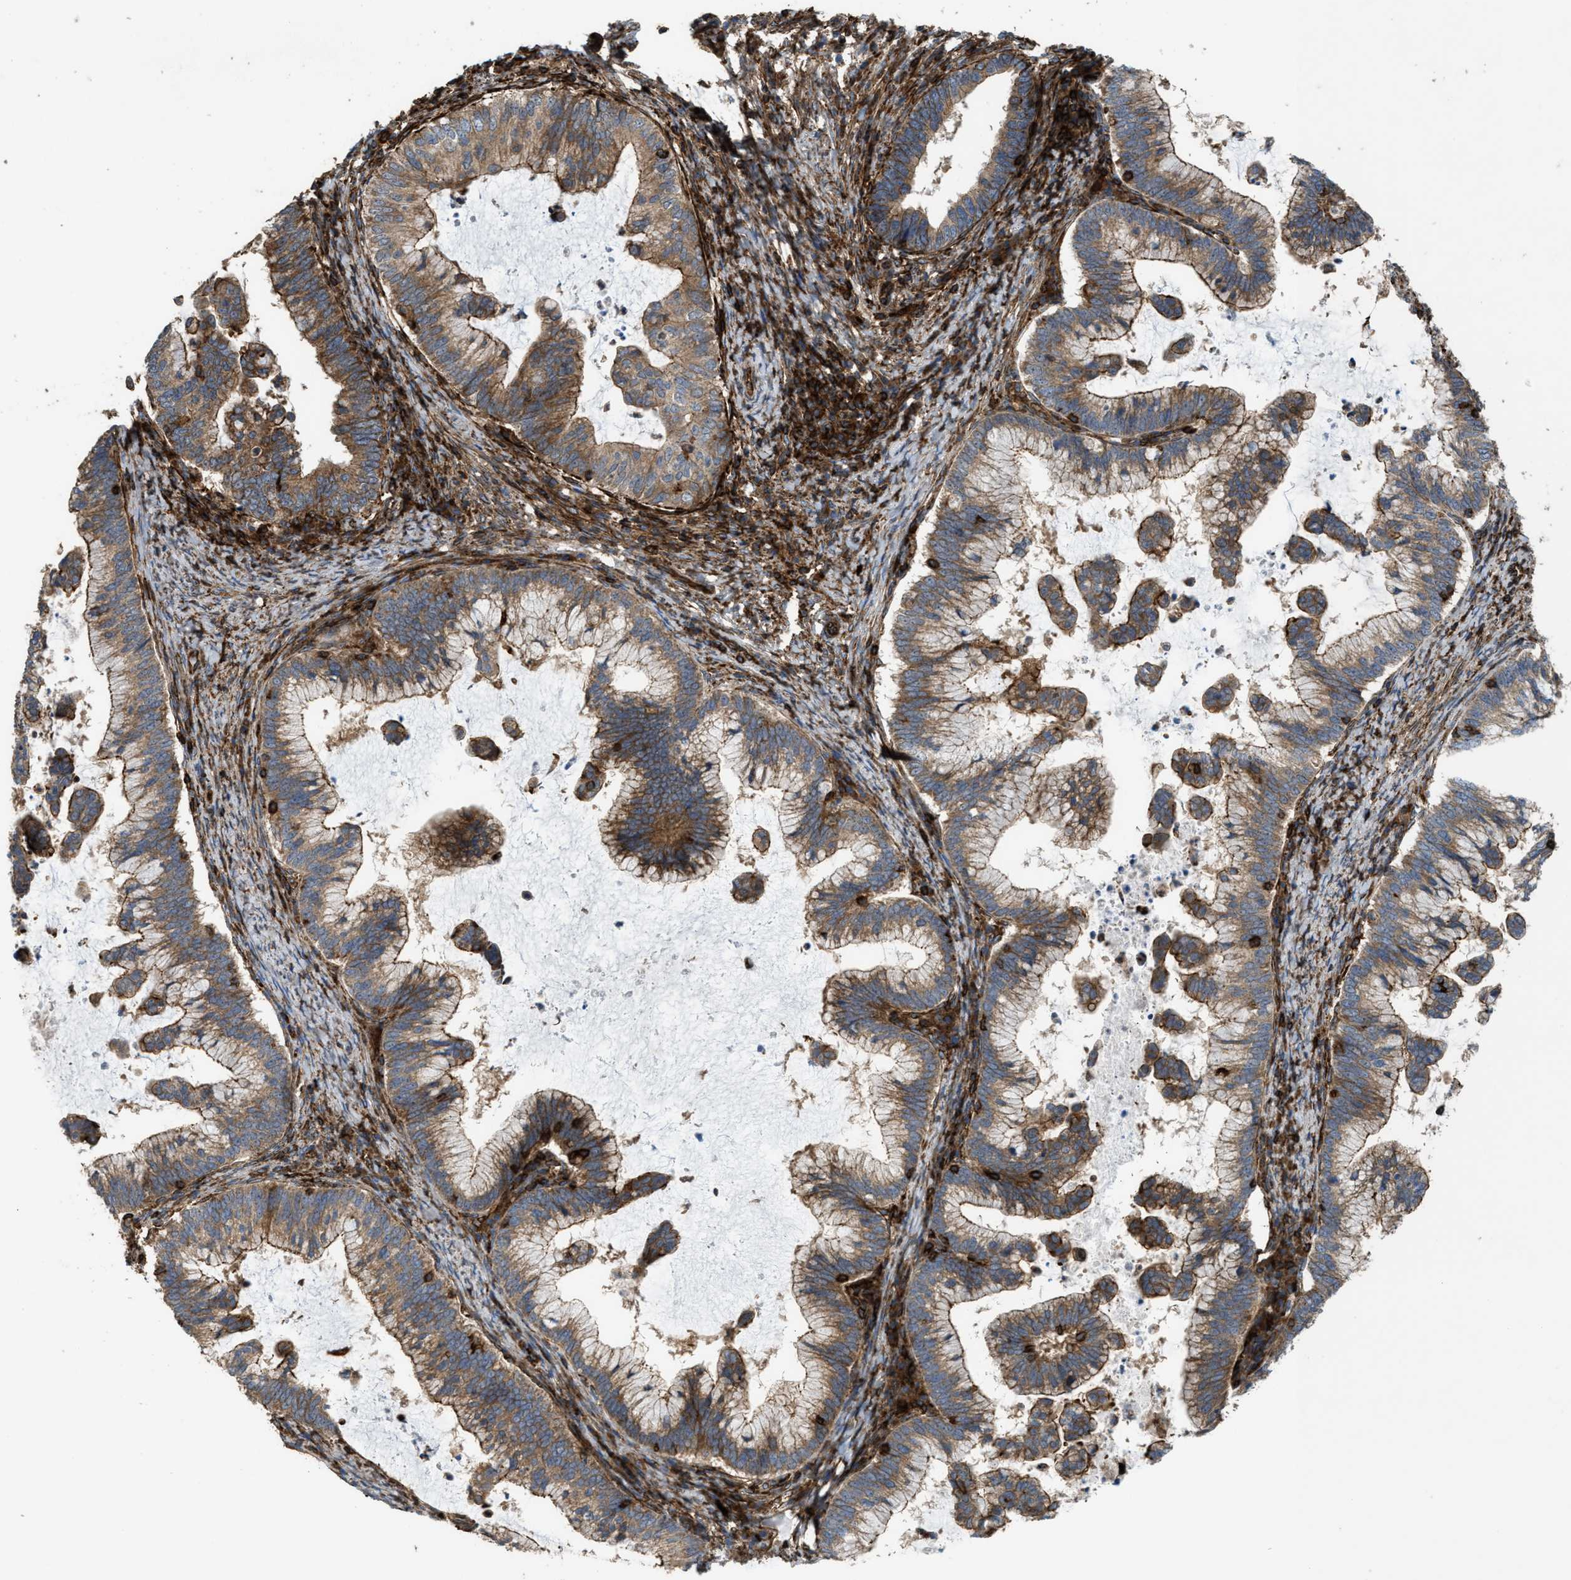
{"staining": {"intensity": "moderate", "quantity": ">75%", "location": "cytoplasmic/membranous"}, "tissue": "cervical cancer", "cell_type": "Tumor cells", "image_type": "cancer", "snomed": [{"axis": "morphology", "description": "Adenocarcinoma, NOS"}, {"axis": "topography", "description": "Cervix"}], "caption": "Cervical adenocarcinoma stained with DAB (3,3'-diaminobenzidine) IHC displays medium levels of moderate cytoplasmic/membranous staining in approximately >75% of tumor cells.", "gene": "EGLN1", "patient": {"sex": "female", "age": 36}}